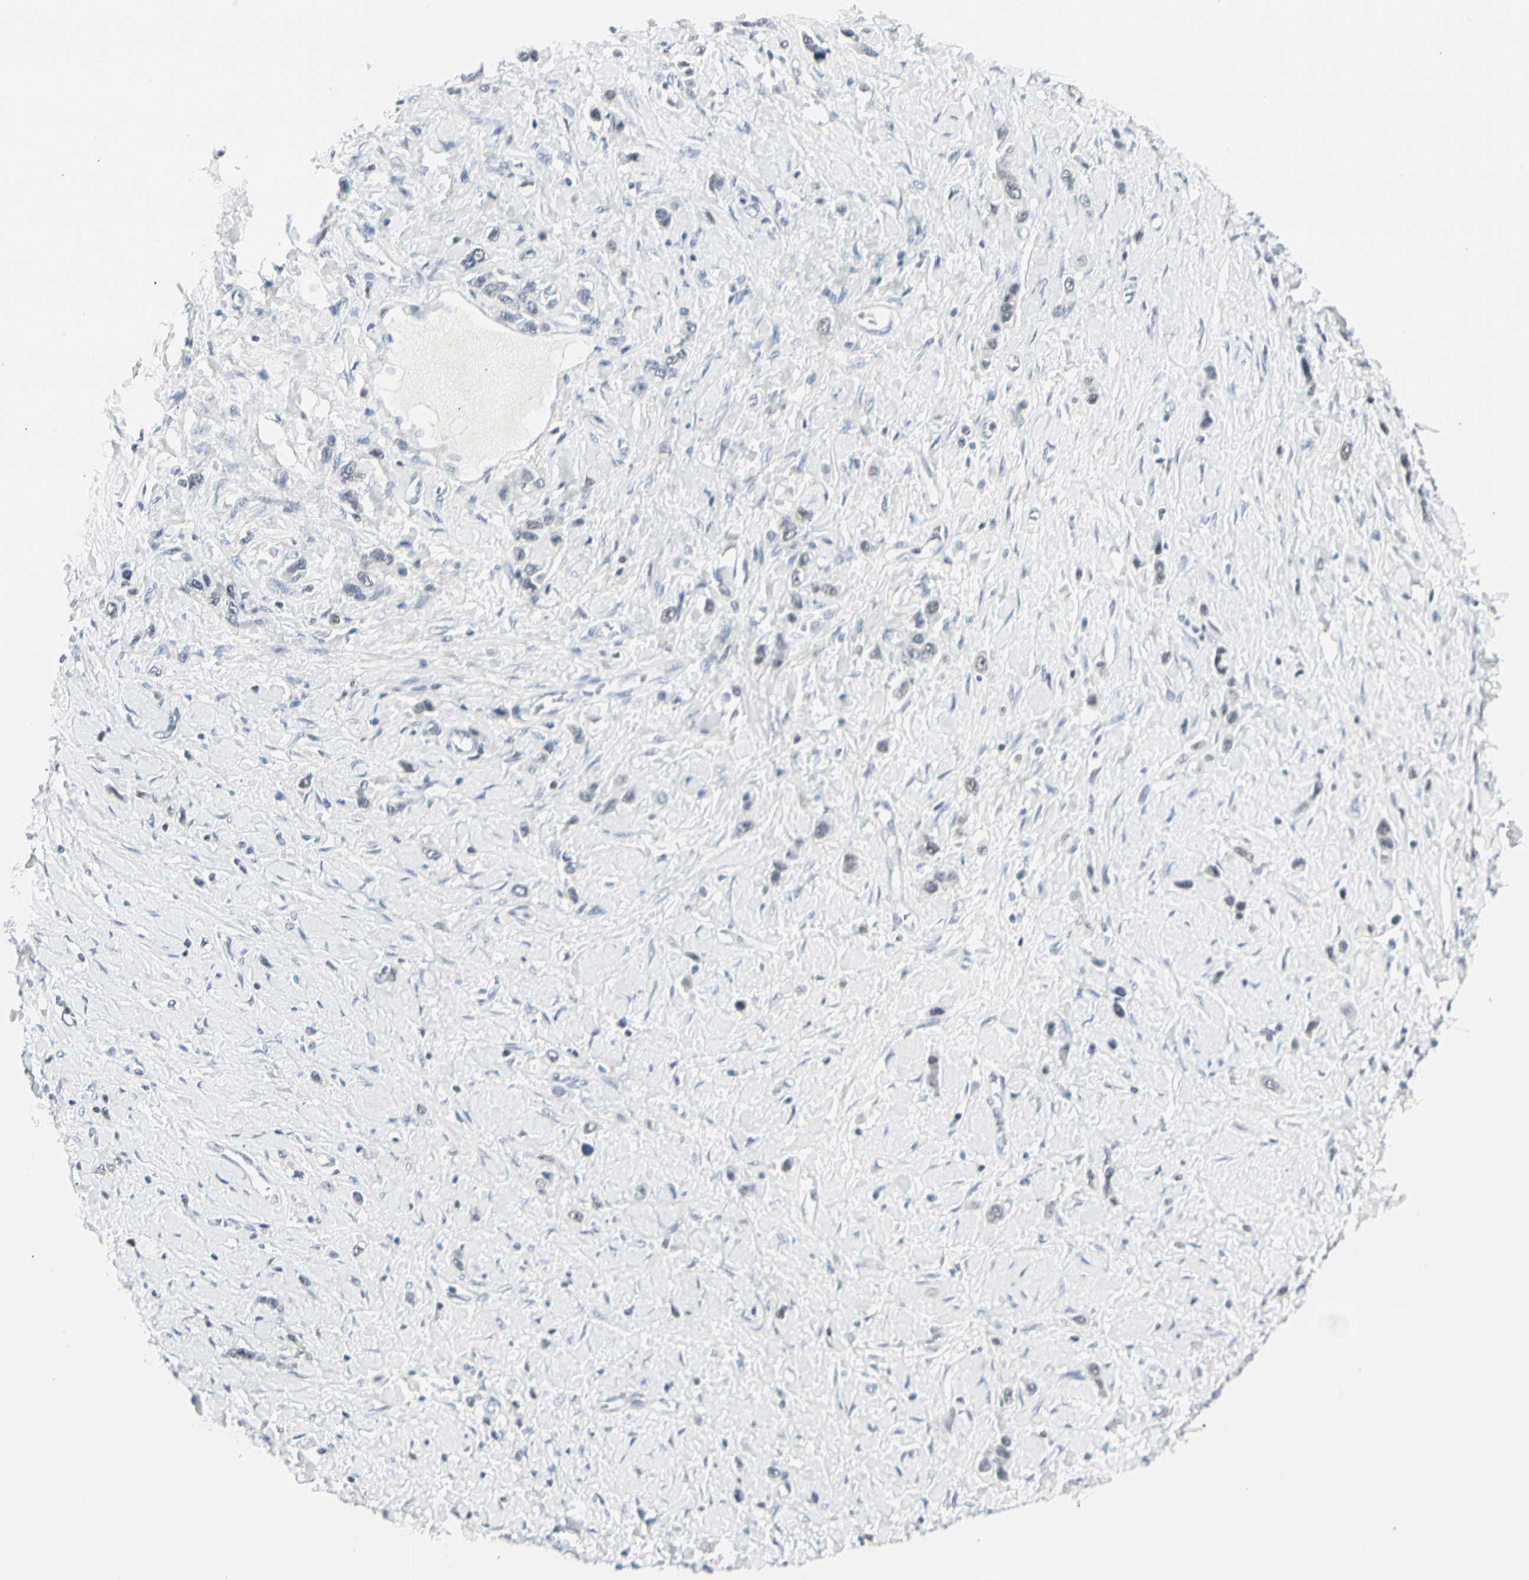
{"staining": {"intensity": "negative", "quantity": "none", "location": "none"}, "tissue": "stomach cancer", "cell_type": "Tumor cells", "image_type": "cancer", "snomed": [{"axis": "morphology", "description": "Normal tissue, NOS"}, {"axis": "morphology", "description": "Adenocarcinoma, NOS"}, {"axis": "topography", "description": "Stomach, upper"}, {"axis": "topography", "description": "Stomach"}], "caption": "Stomach adenocarcinoma was stained to show a protein in brown. There is no significant staining in tumor cells.", "gene": "ZBTB7B", "patient": {"sex": "female", "age": 65}}